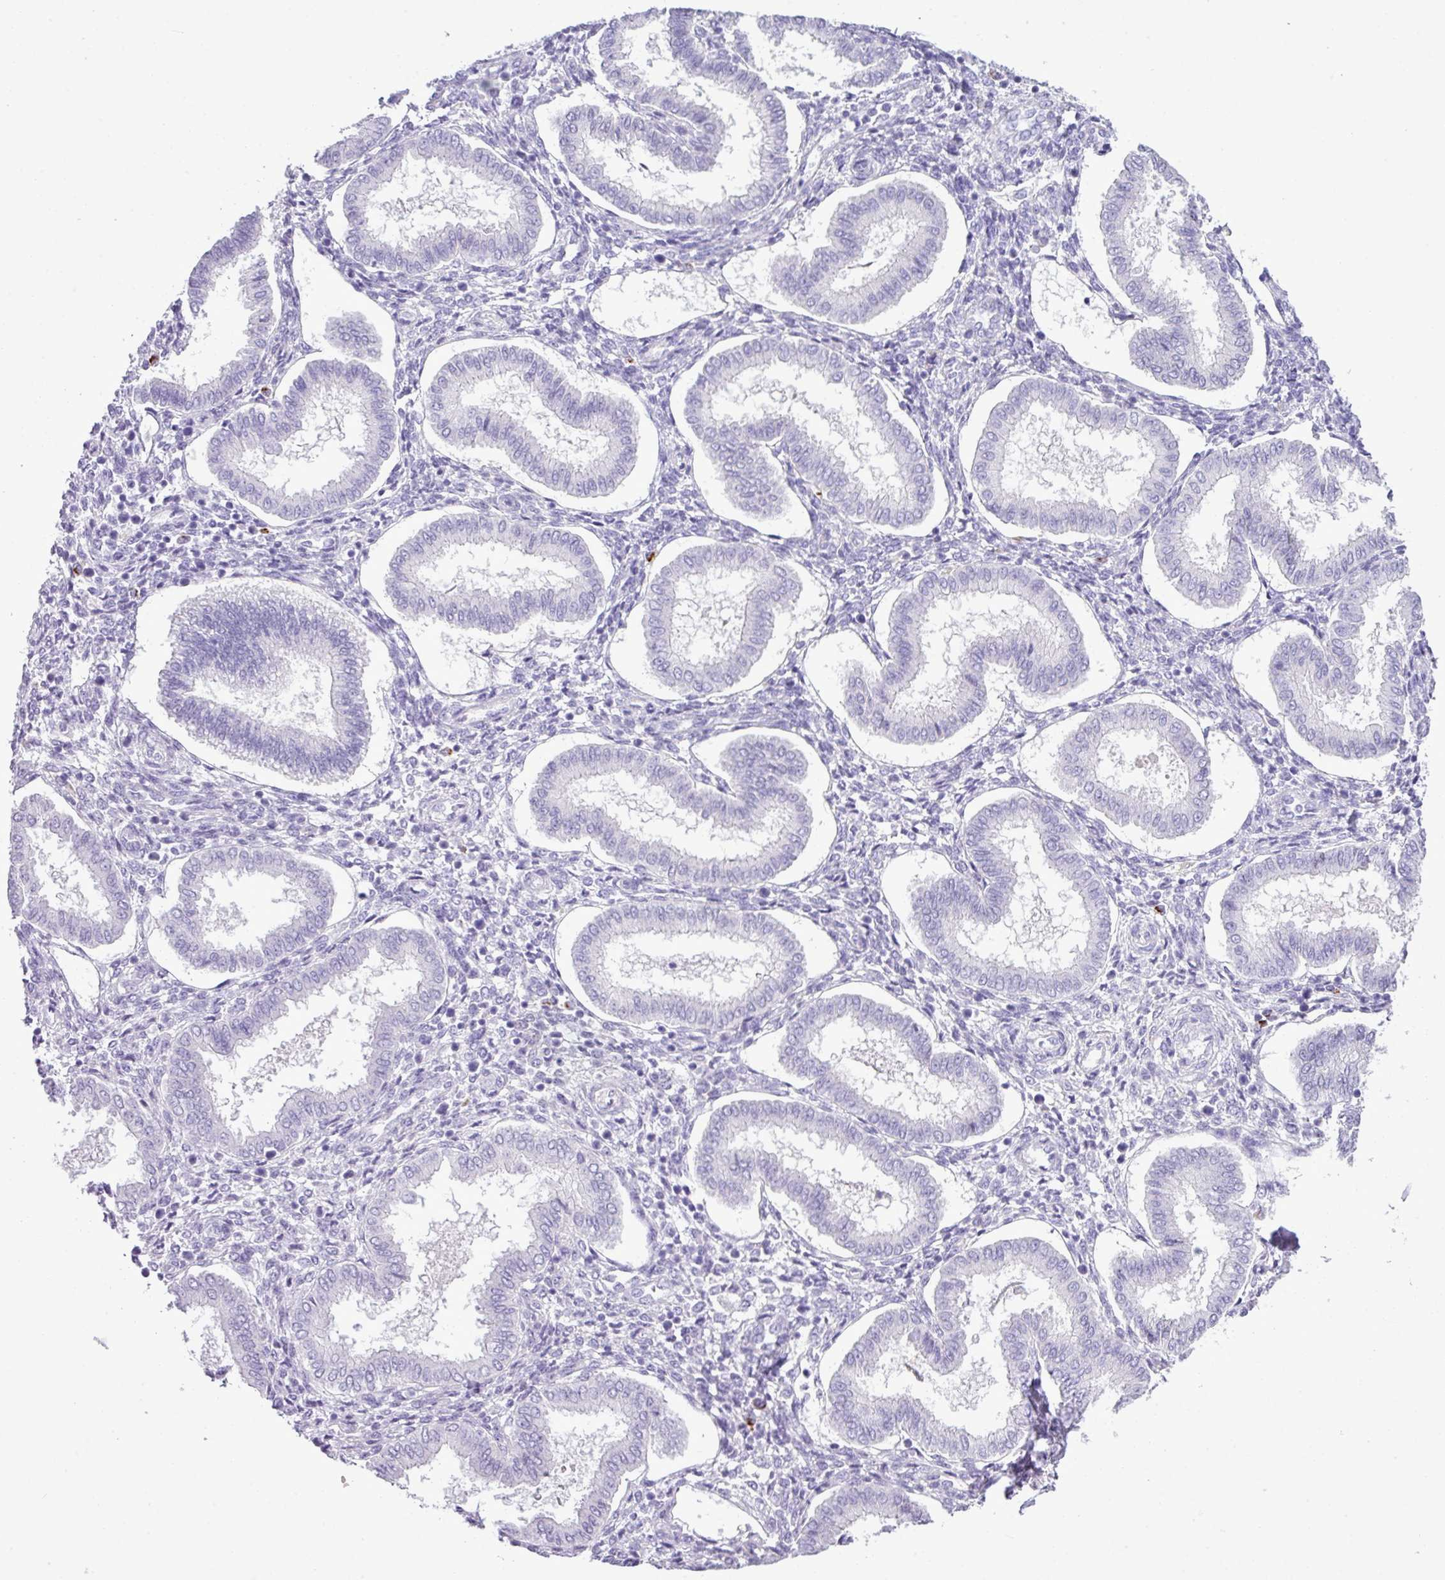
{"staining": {"intensity": "negative", "quantity": "none", "location": "none"}, "tissue": "endometrium", "cell_type": "Cells in endometrial stroma", "image_type": "normal", "snomed": [{"axis": "morphology", "description": "Normal tissue, NOS"}, {"axis": "topography", "description": "Endometrium"}], "caption": "A histopathology image of human endometrium is negative for staining in cells in endometrial stroma. (DAB (3,3'-diaminobenzidine) IHC, high magnification).", "gene": "RBMXL2", "patient": {"sex": "female", "age": 24}}